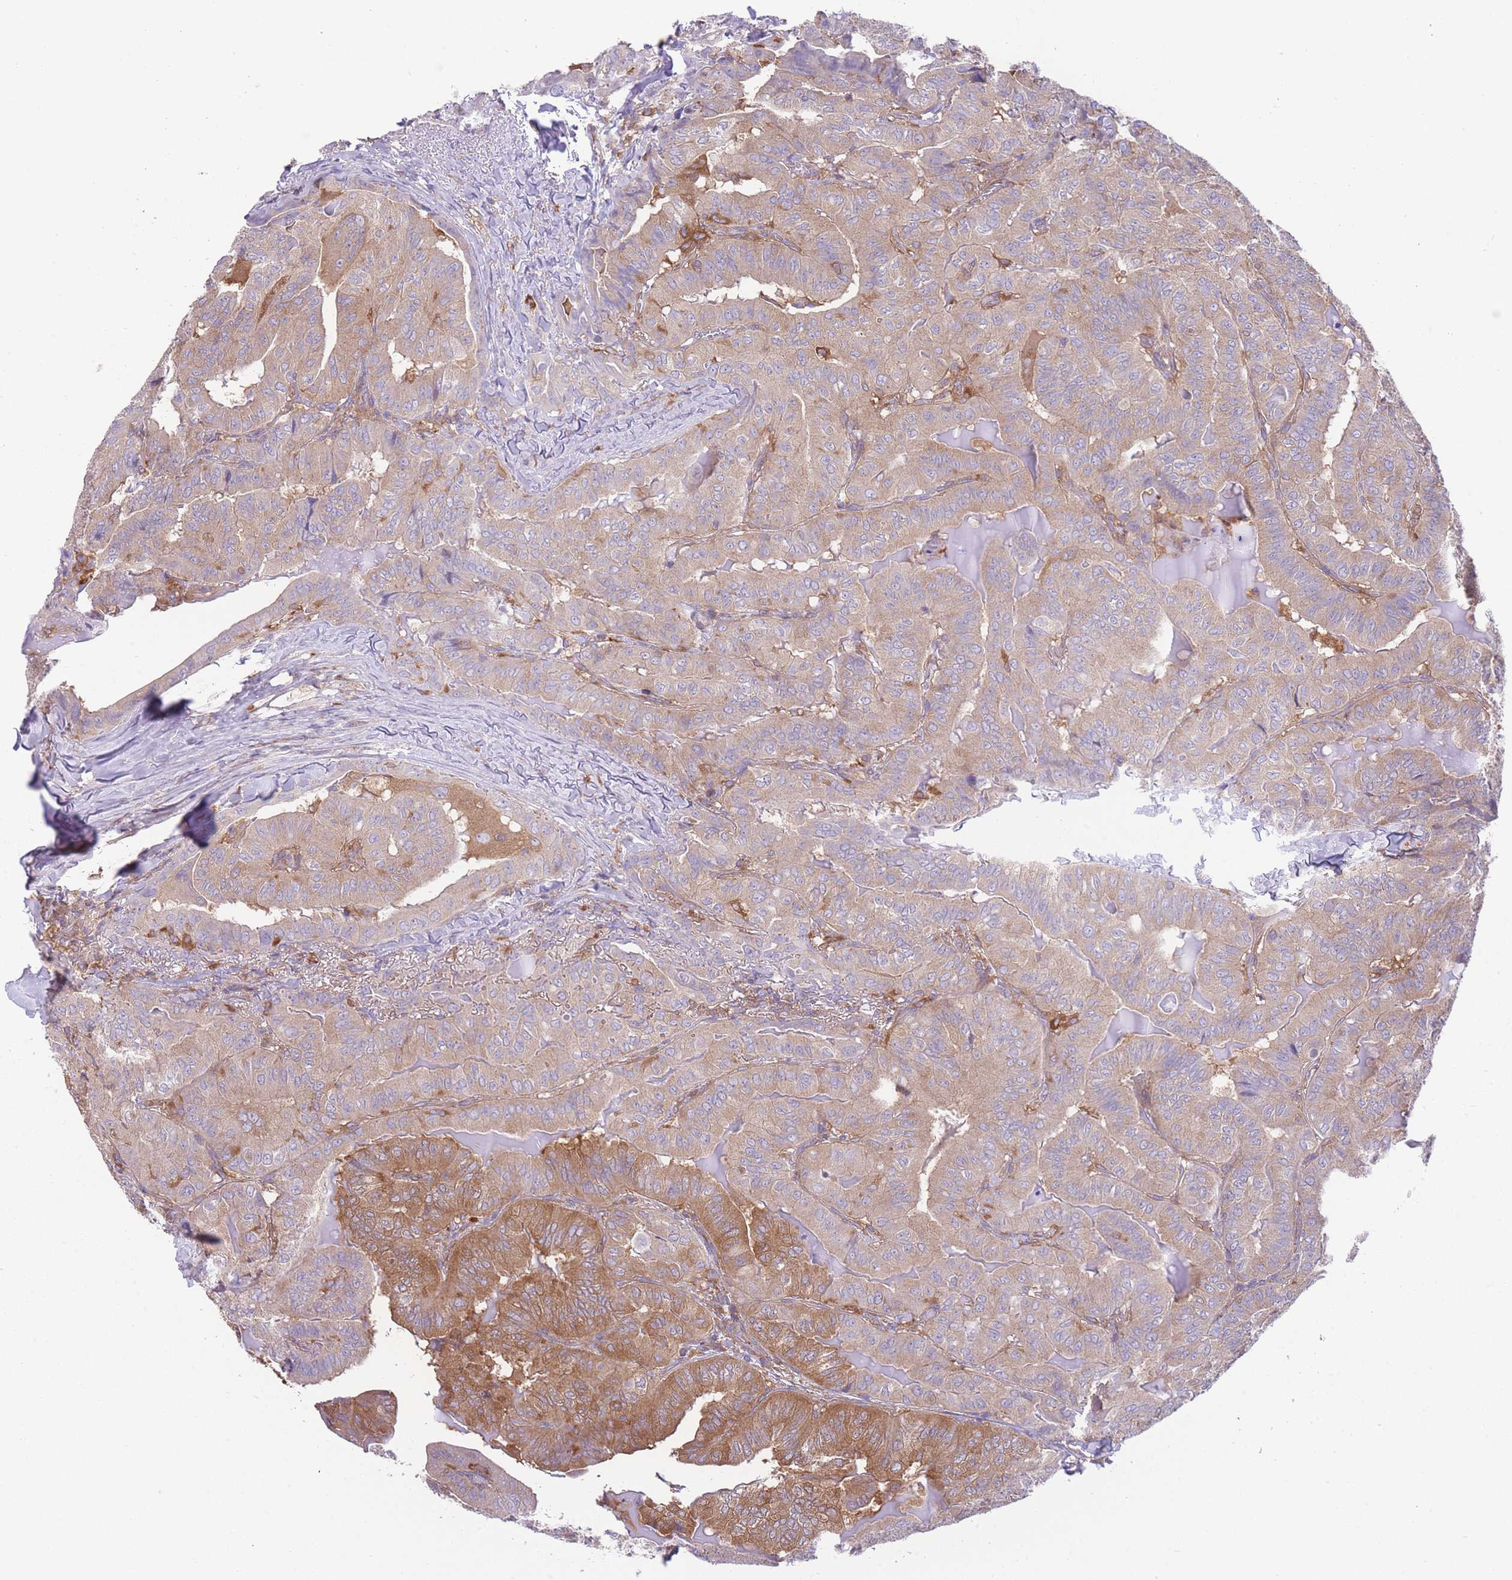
{"staining": {"intensity": "moderate", "quantity": "<25%", "location": "cytoplasmic/membranous"}, "tissue": "thyroid cancer", "cell_type": "Tumor cells", "image_type": "cancer", "snomed": [{"axis": "morphology", "description": "Papillary adenocarcinoma, NOS"}, {"axis": "topography", "description": "Thyroid gland"}], "caption": "Protein expression analysis of human thyroid cancer (papillary adenocarcinoma) reveals moderate cytoplasmic/membranous positivity in about <25% of tumor cells. Nuclei are stained in blue.", "gene": "PRKAR1A", "patient": {"sex": "female", "age": 68}}